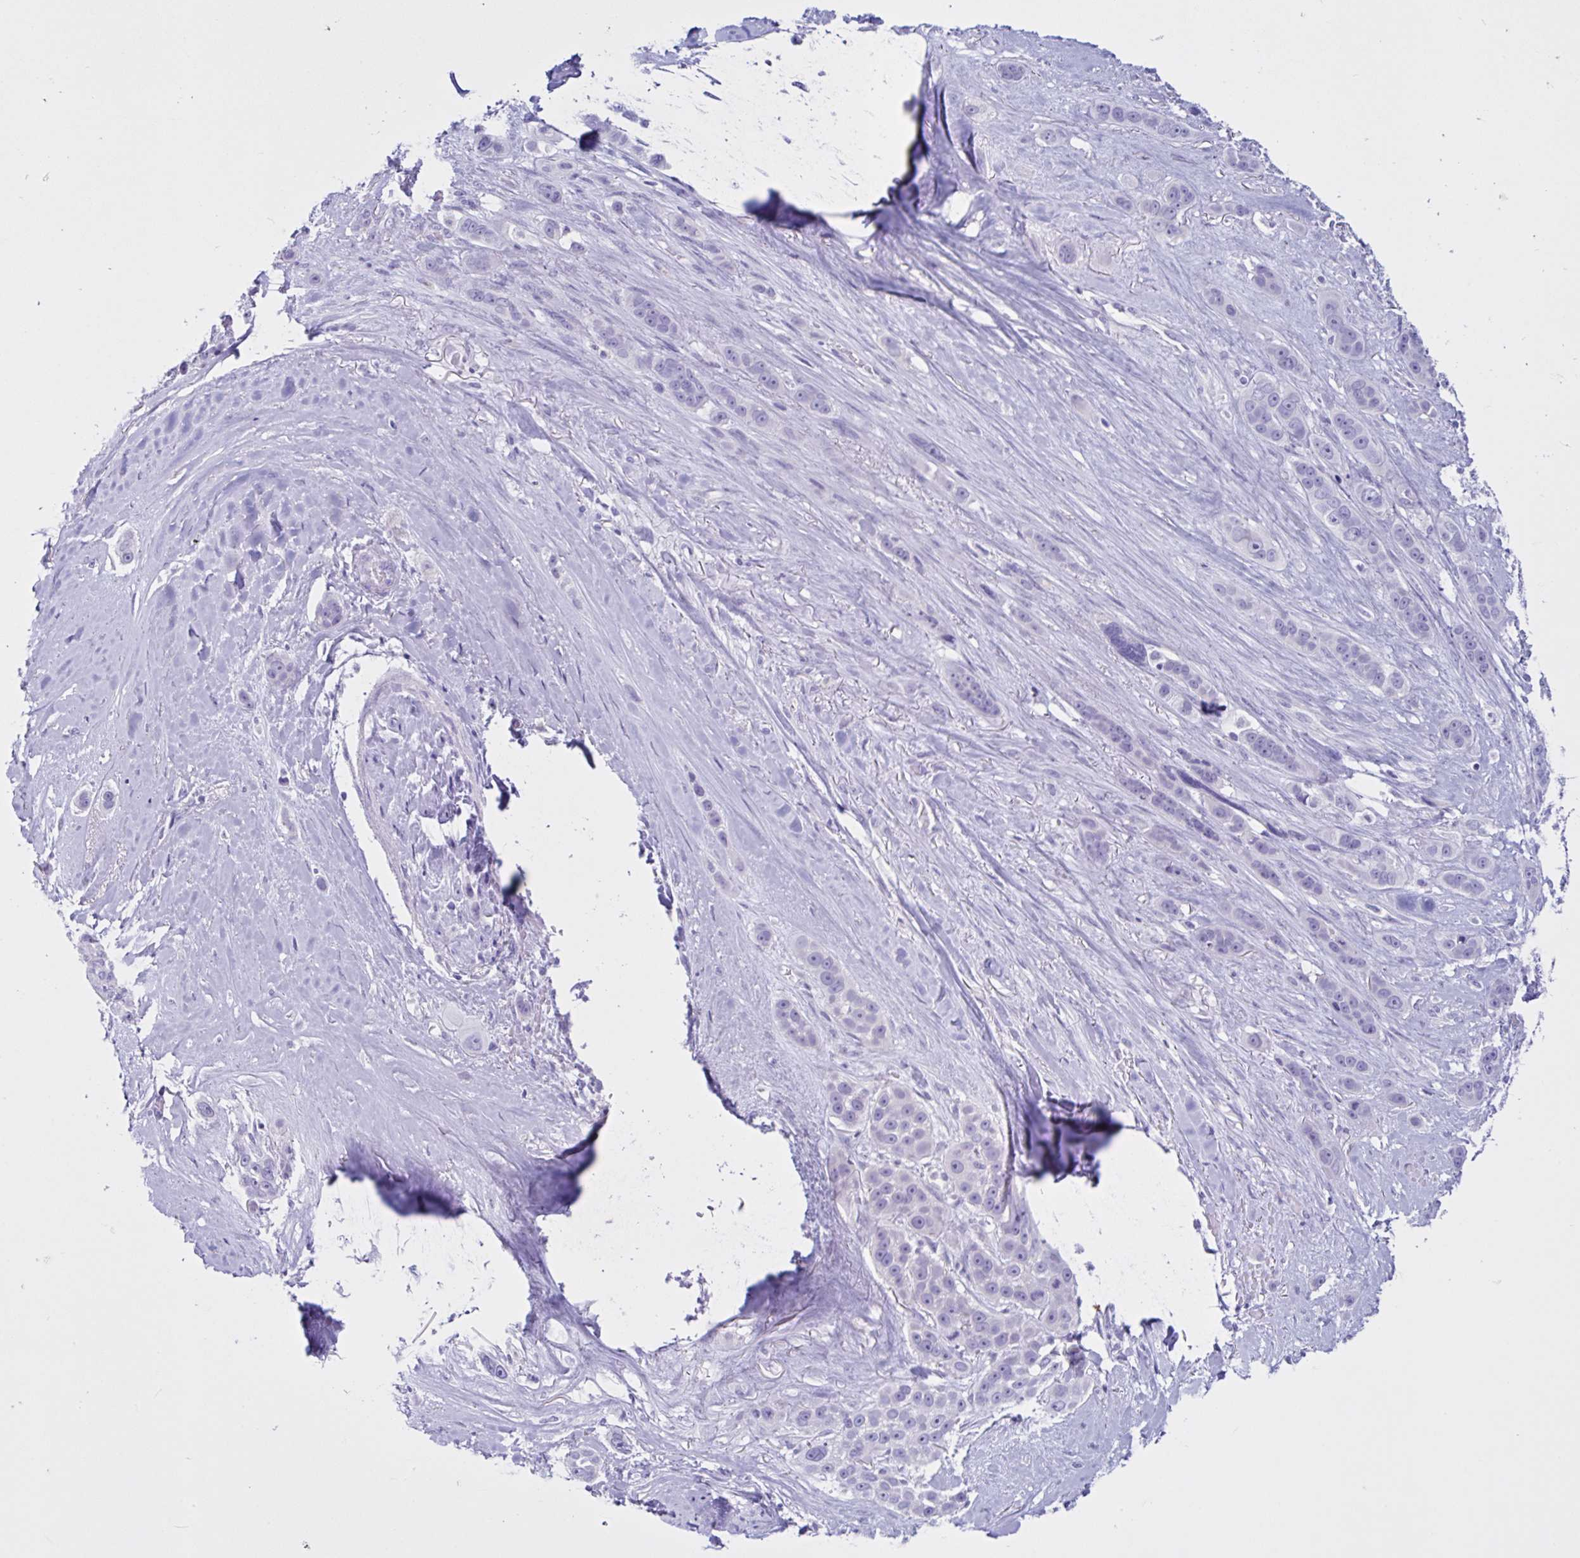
{"staining": {"intensity": "negative", "quantity": "none", "location": "none"}, "tissue": "skin cancer", "cell_type": "Tumor cells", "image_type": "cancer", "snomed": [{"axis": "morphology", "description": "Squamous cell carcinoma, NOS"}, {"axis": "topography", "description": "Skin"}], "caption": "Tumor cells show no significant protein positivity in squamous cell carcinoma (skin).", "gene": "CYP19A1", "patient": {"sex": "male", "age": 67}}